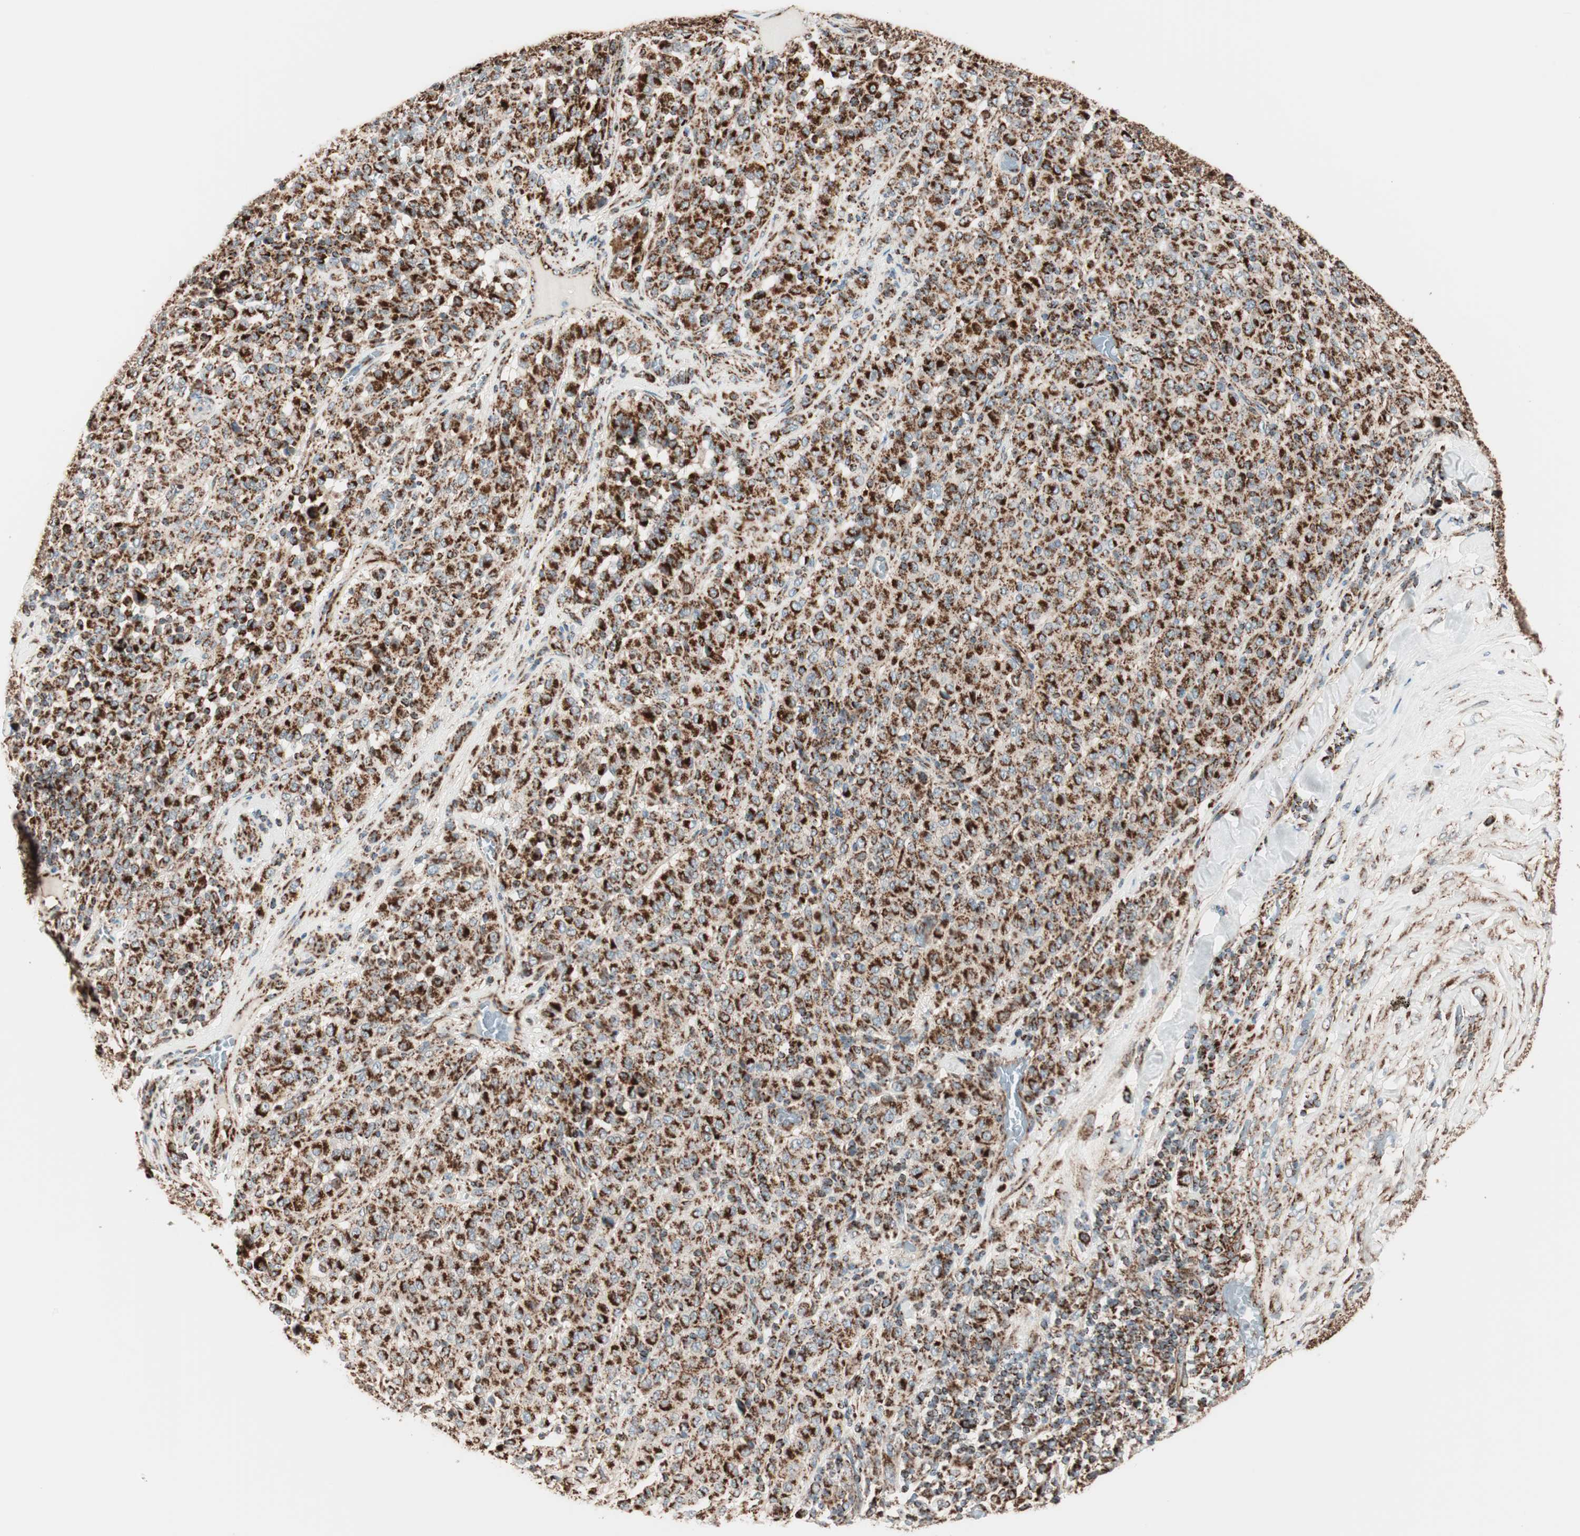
{"staining": {"intensity": "strong", "quantity": ">75%", "location": "cytoplasmic/membranous"}, "tissue": "melanoma", "cell_type": "Tumor cells", "image_type": "cancer", "snomed": [{"axis": "morphology", "description": "Malignant melanoma, Metastatic site"}, {"axis": "topography", "description": "Pancreas"}], "caption": "Melanoma stained with a brown dye demonstrates strong cytoplasmic/membranous positive positivity in about >75% of tumor cells.", "gene": "TOMM22", "patient": {"sex": "female", "age": 30}}